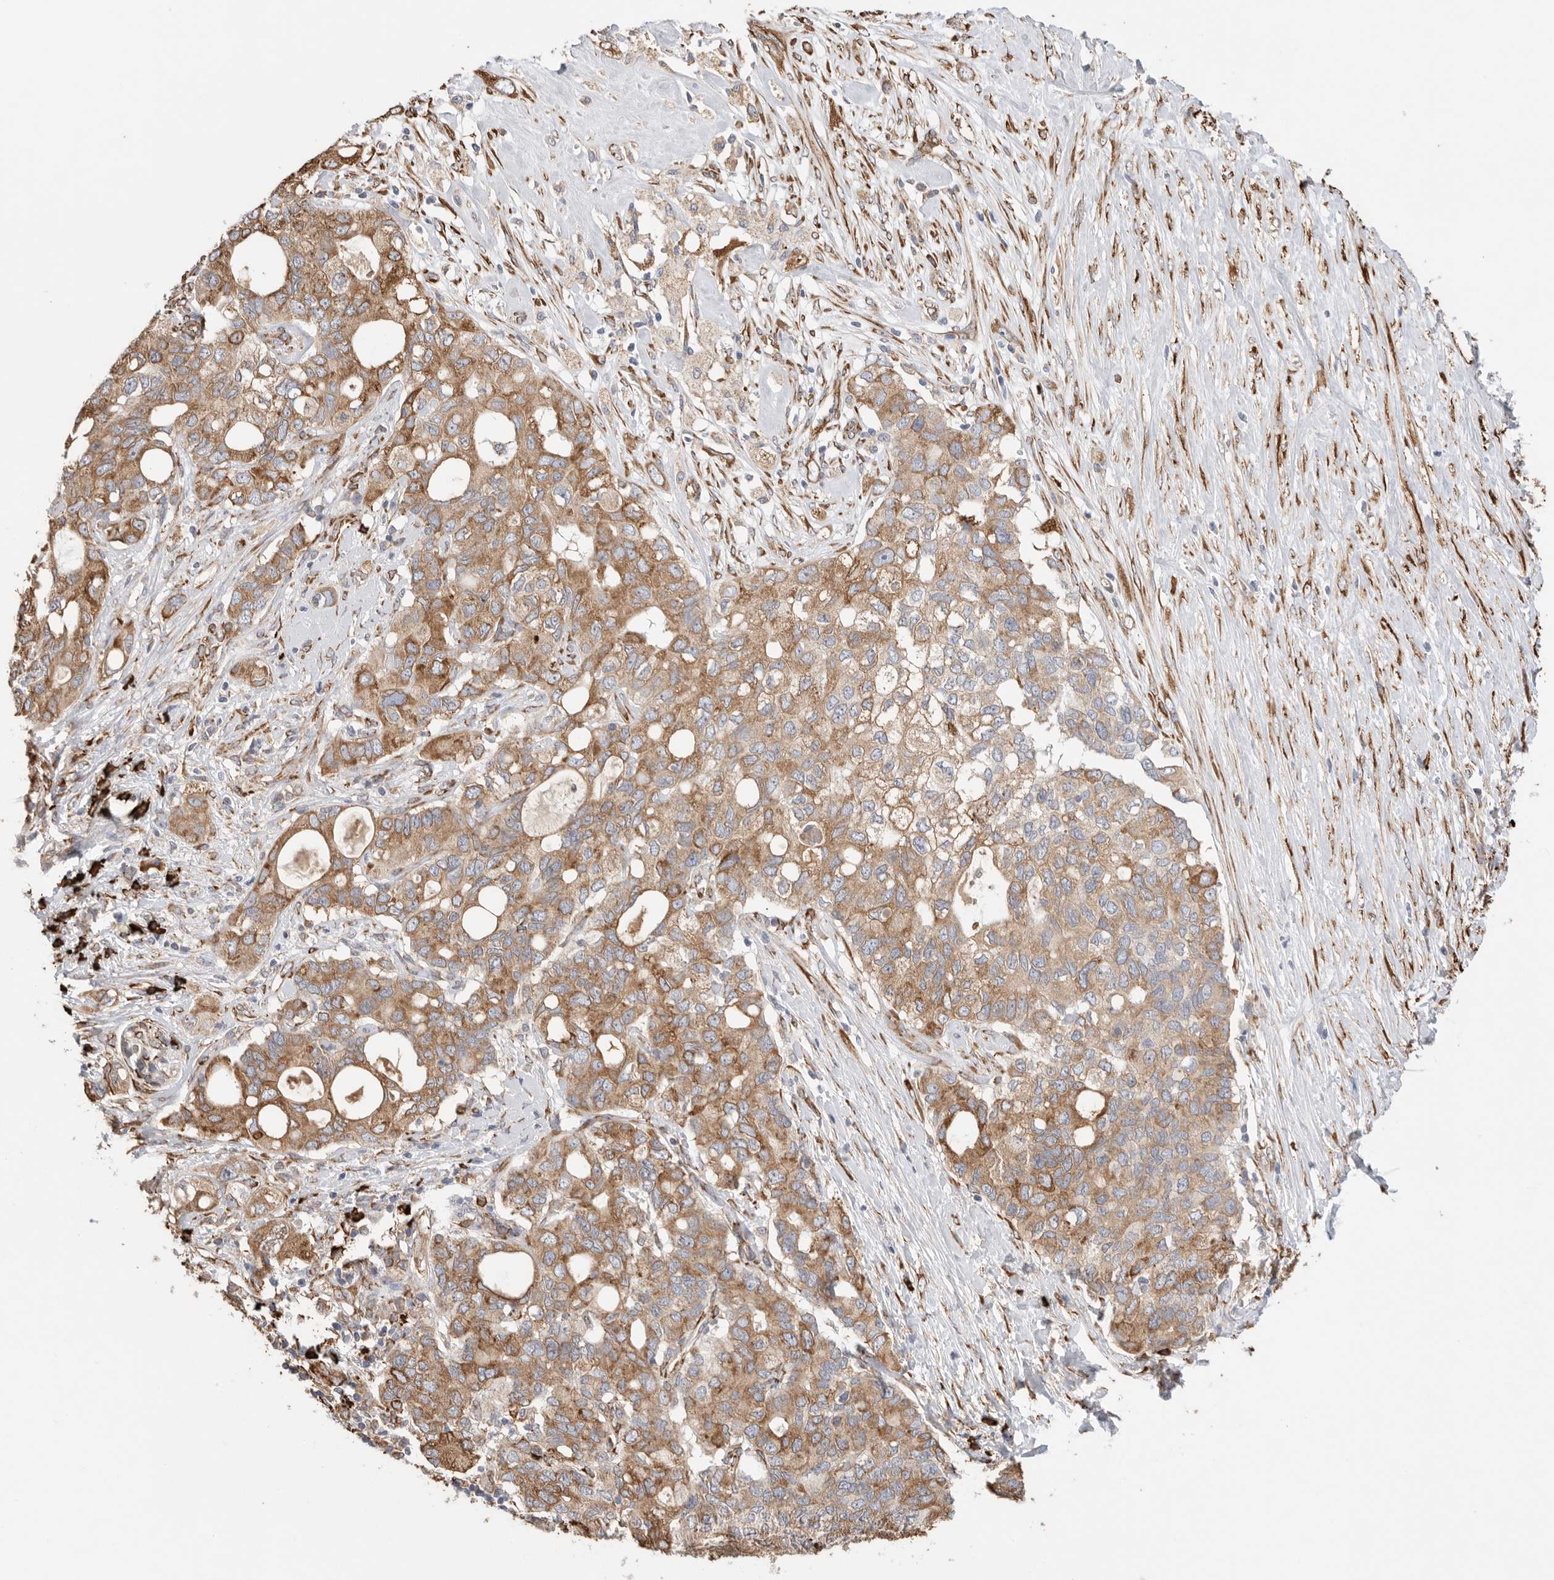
{"staining": {"intensity": "moderate", "quantity": ">75%", "location": "cytoplasmic/membranous"}, "tissue": "pancreatic cancer", "cell_type": "Tumor cells", "image_type": "cancer", "snomed": [{"axis": "morphology", "description": "Adenocarcinoma, NOS"}, {"axis": "topography", "description": "Pancreas"}], "caption": "Protein expression analysis of human pancreatic cancer reveals moderate cytoplasmic/membranous expression in approximately >75% of tumor cells.", "gene": "BLOC1S5", "patient": {"sex": "female", "age": 56}}